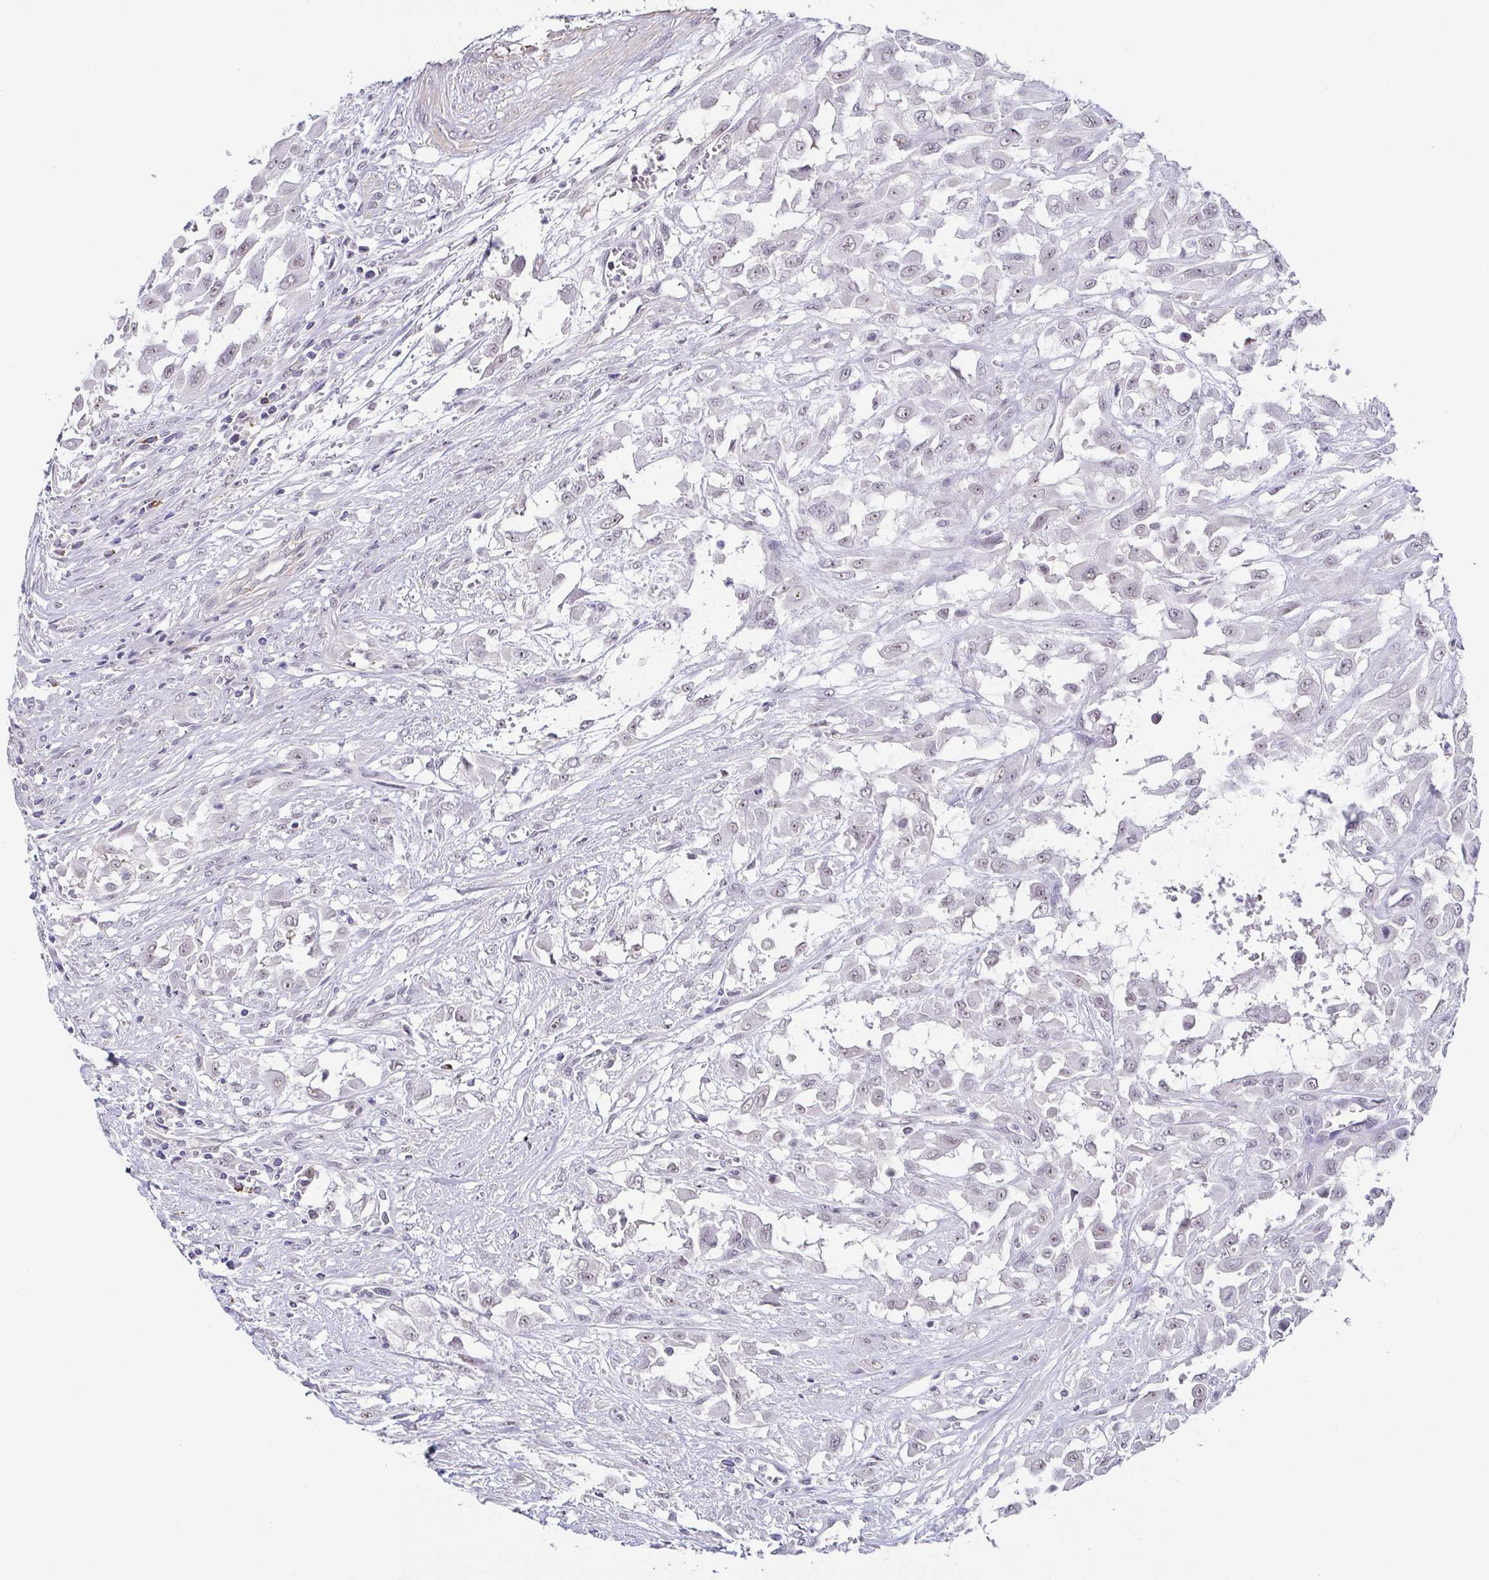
{"staining": {"intensity": "negative", "quantity": "none", "location": "none"}, "tissue": "urothelial cancer", "cell_type": "Tumor cells", "image_type": "cancer", "snomed": [{"axis": "morphology", "description": "Urothelial carcinoma, High grade"}, {"axis": "topography", "description": "Urinary bladder"}], "caption": "Human urothelial cancer stained for a protein using immunohistochemistry (IHC) shows no positivity in tumor cells.", "gene": "NEFH", "patient": {"sex": "male", "age": 57}}